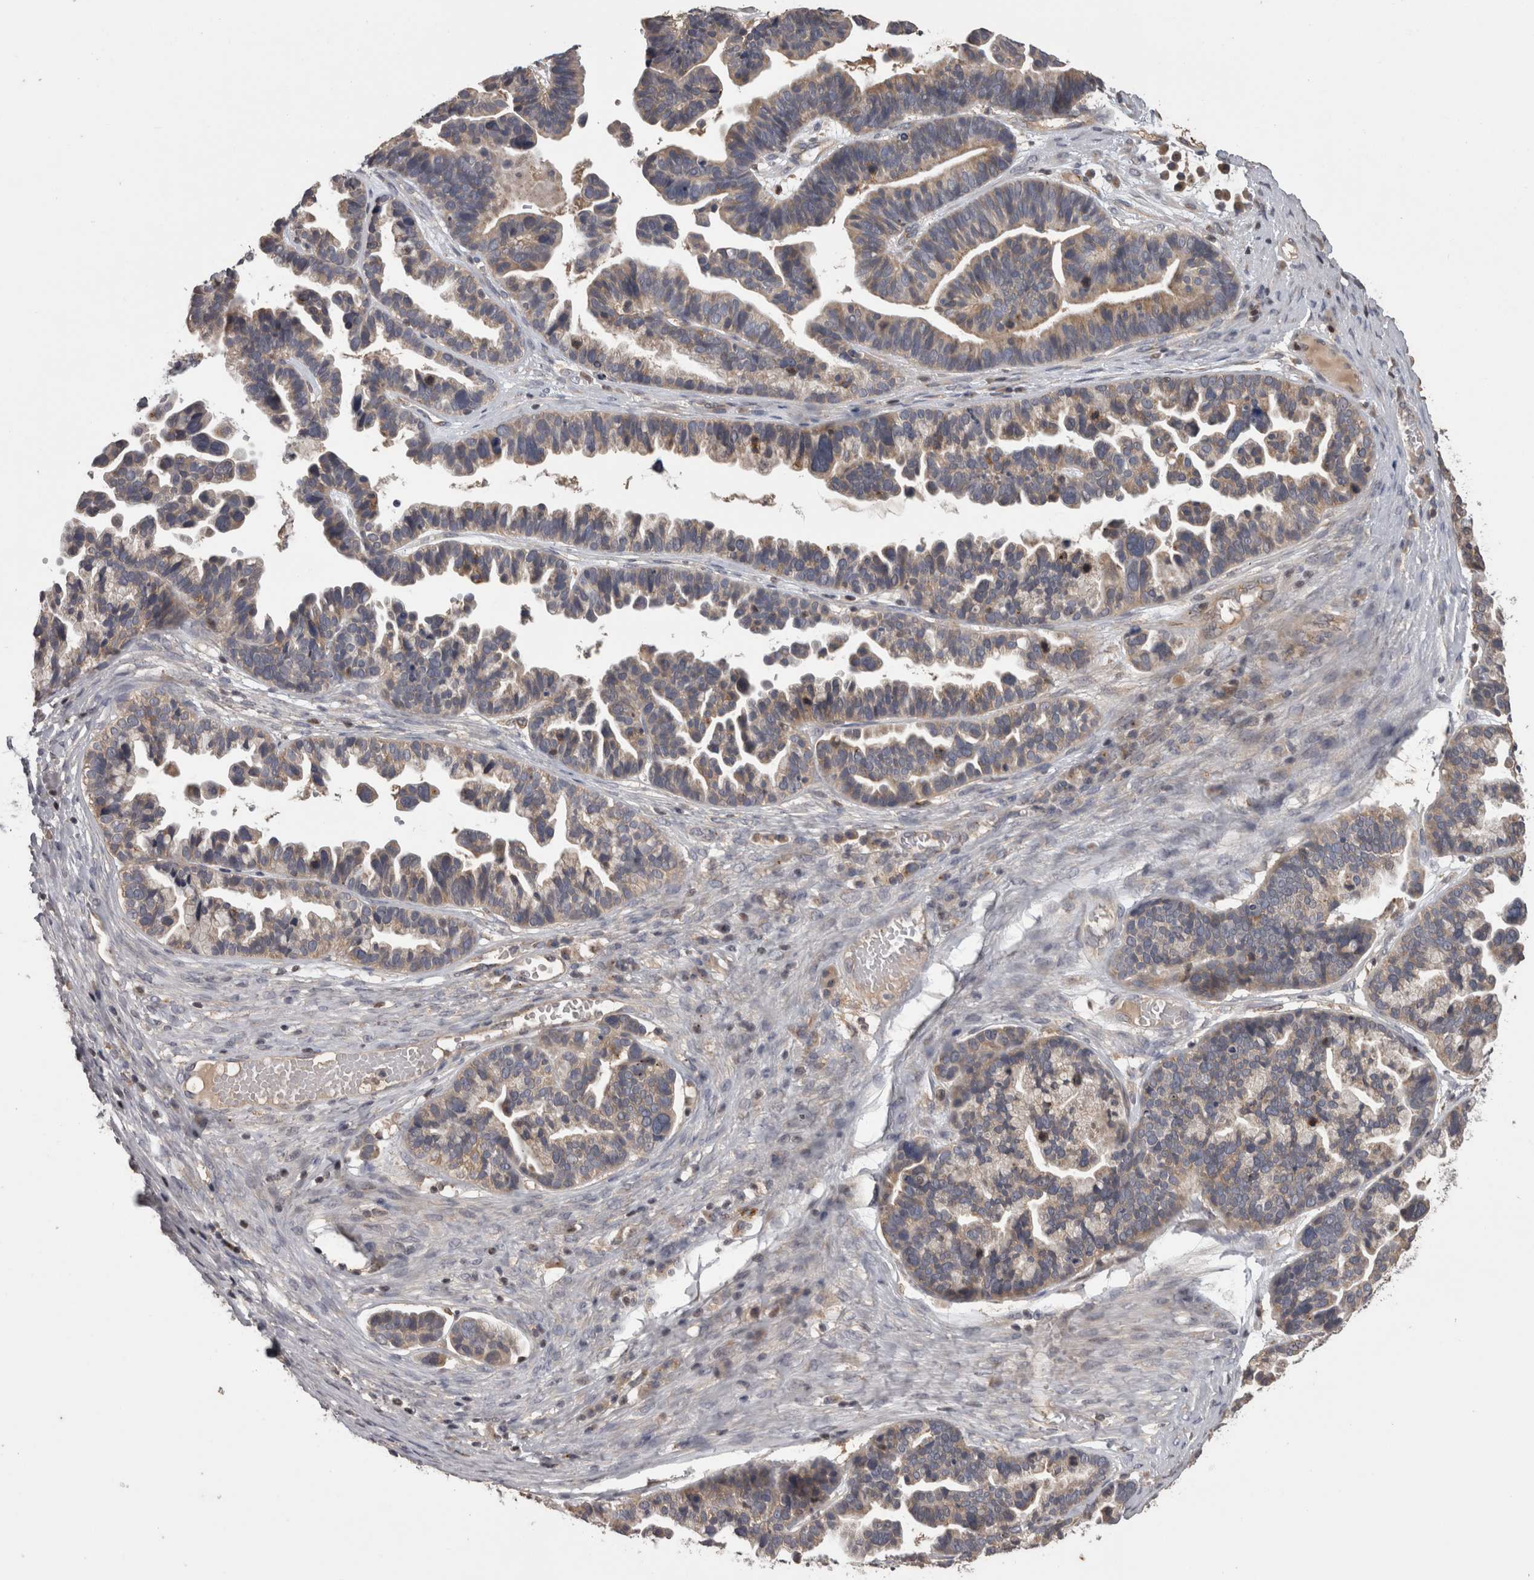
{"staining": {"intensity": "weak", "quantity": ">75%", "location": "cytoplasmic/membranous"}, "tissue": "ovarian cancer", "cell_type": "Tumor cells", "image_type": "cancer", "snomed": [{"axis": "morphology", "description": "Cystadenocarcinoma, serous, NOS"}, {"axis": "topography", "description": "Ovary"}], "caption": "Immunohistochemical staining of human ovarian cancer displays low levels of weak cytoplasmic/membranous protein positivity in about >75% of tumor cells.", "gene": "PCM1", "patient": {"sex": "female", "age": 56}}